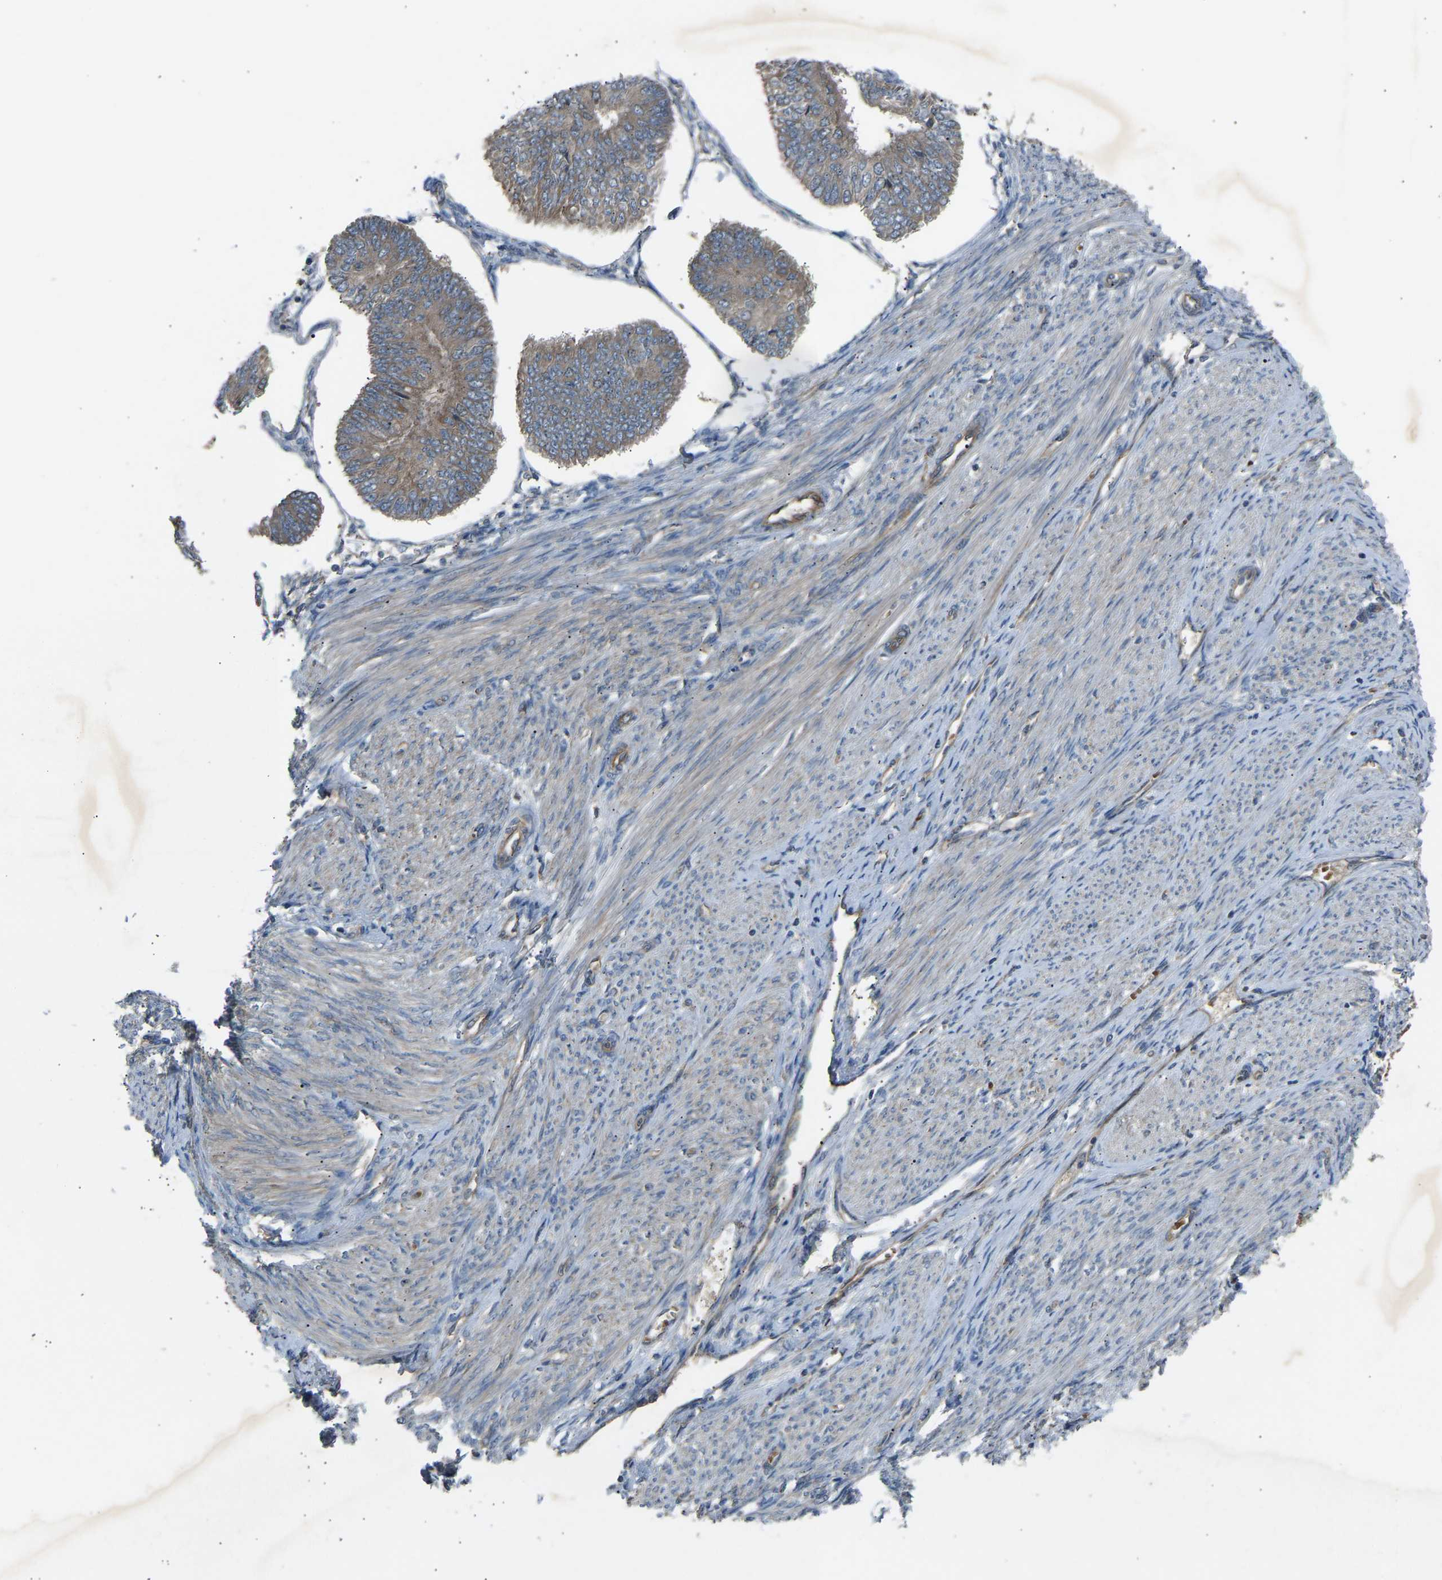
{"staining": {"intensity": "weak", "quantity": ">75%", "location": "cytoplasmic/membranous"}, "tissue": "endometrial cancer", "cell_type": "Tumor cells", "image_type": "cancer", "snomed": [{"axis": "morphology", "description": "Adenocarcinoma, NOS"}, {"axis": "topography", "description": "Endometrium"}], "caption": "A brown stain labels weak cytoplasmic/membranous expression of a protein in endometrial cancer (adenocarcinoma) tumor cells.", "gene": "GAS2L1", "patient": {"sex": "female", "age": 58}}